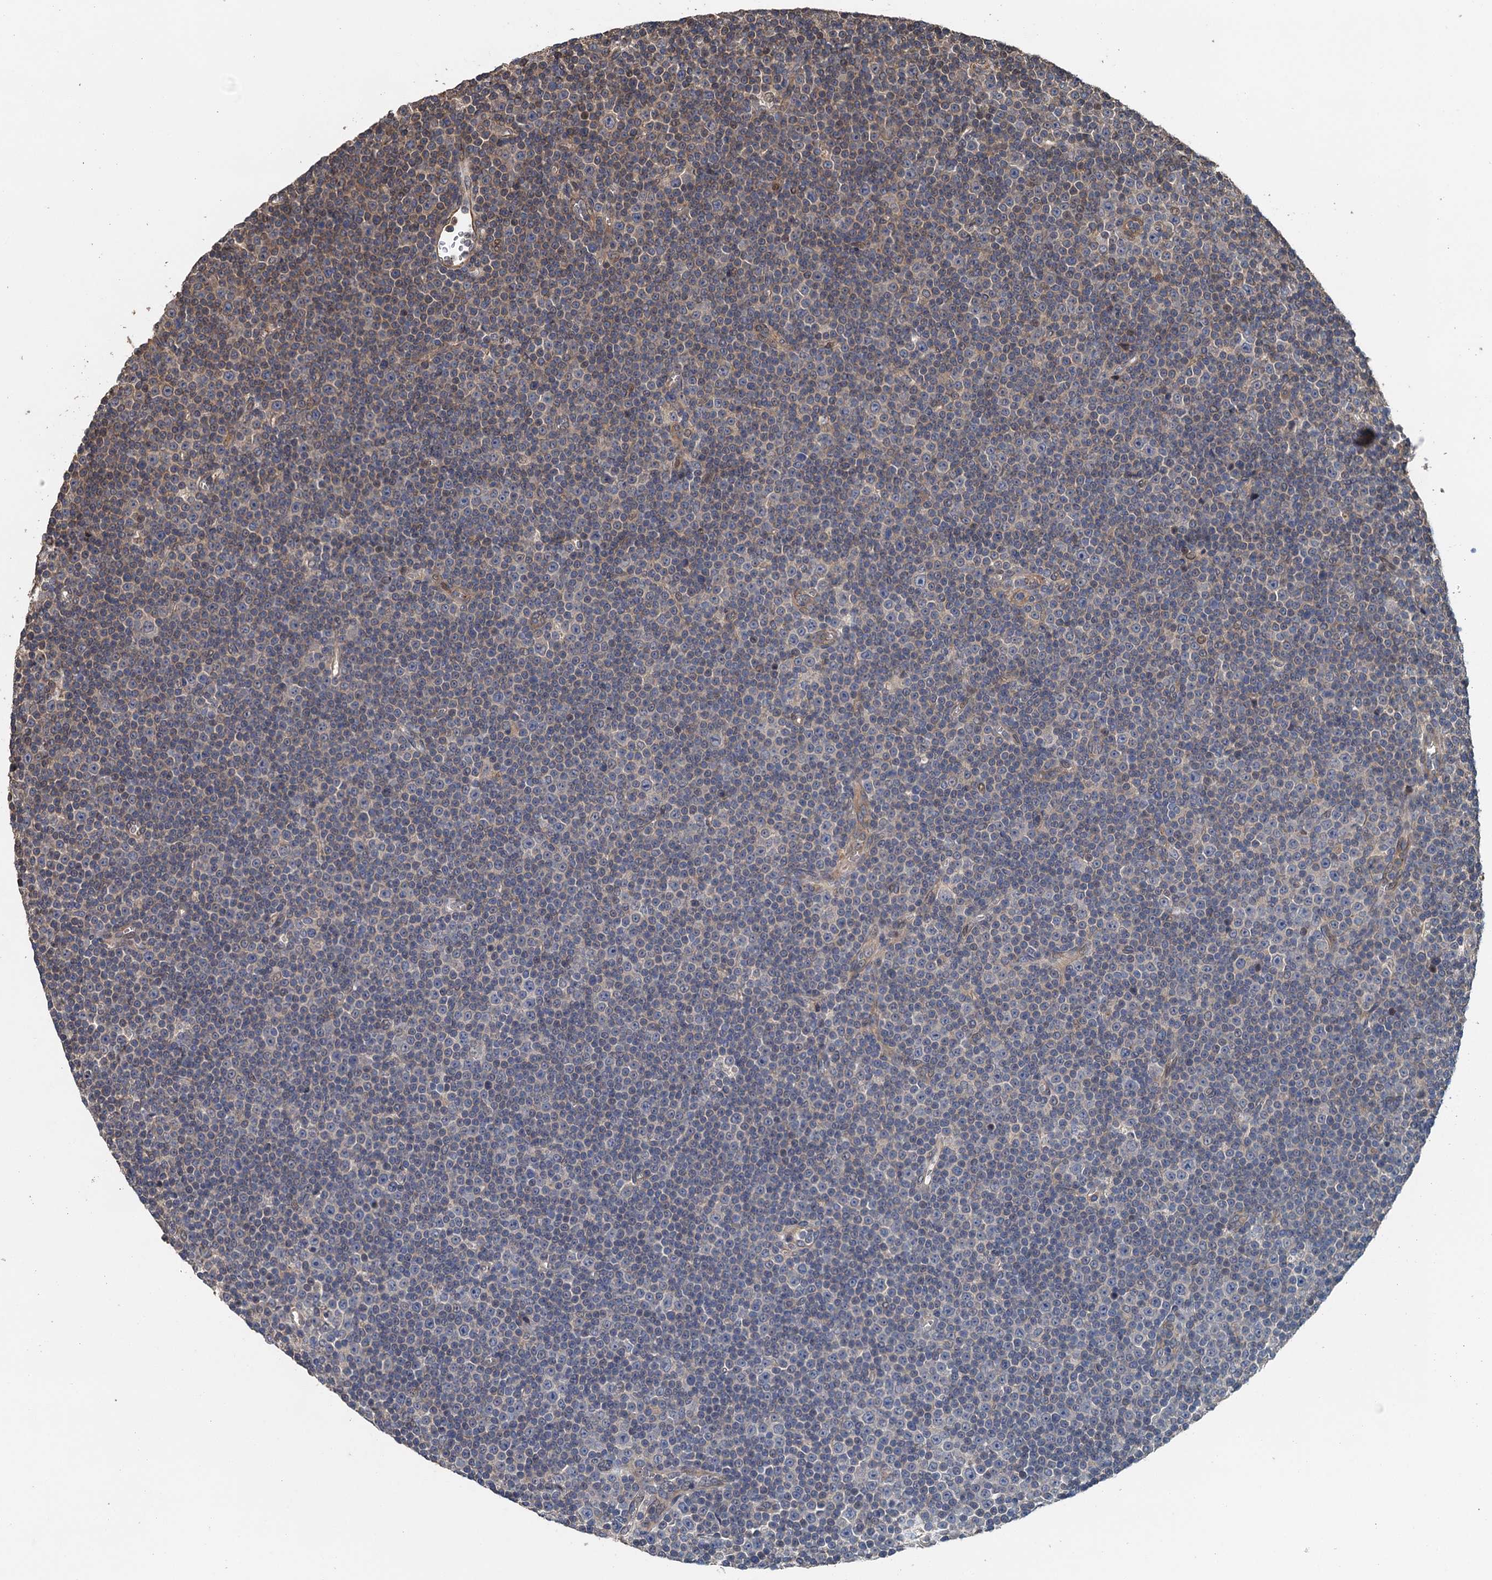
{"staining": {"intensity": "negative", "quantity": "none", "location": "none"}, "tissue": "lymphoma", "cell_type": "Tumor cells", "image_type": "cancer", "snomed": [{"axis": "morphology", "description": "Malignant lymphoma, non-Hodgkin's type, Low grade"}, {"axis": "topography", "description": "Lymph node"}], "caption": "Immunohistochemical staining of low-grade malignant lymphoma, non-Hodgkin's type displays no significant expression in tumor cells. The staining is performed using DAB brown chromogen with nuclei counter-stained in using hematoxylin.", "gene": "MEAK7", "patient": {"sex": "female", "age": 67}}